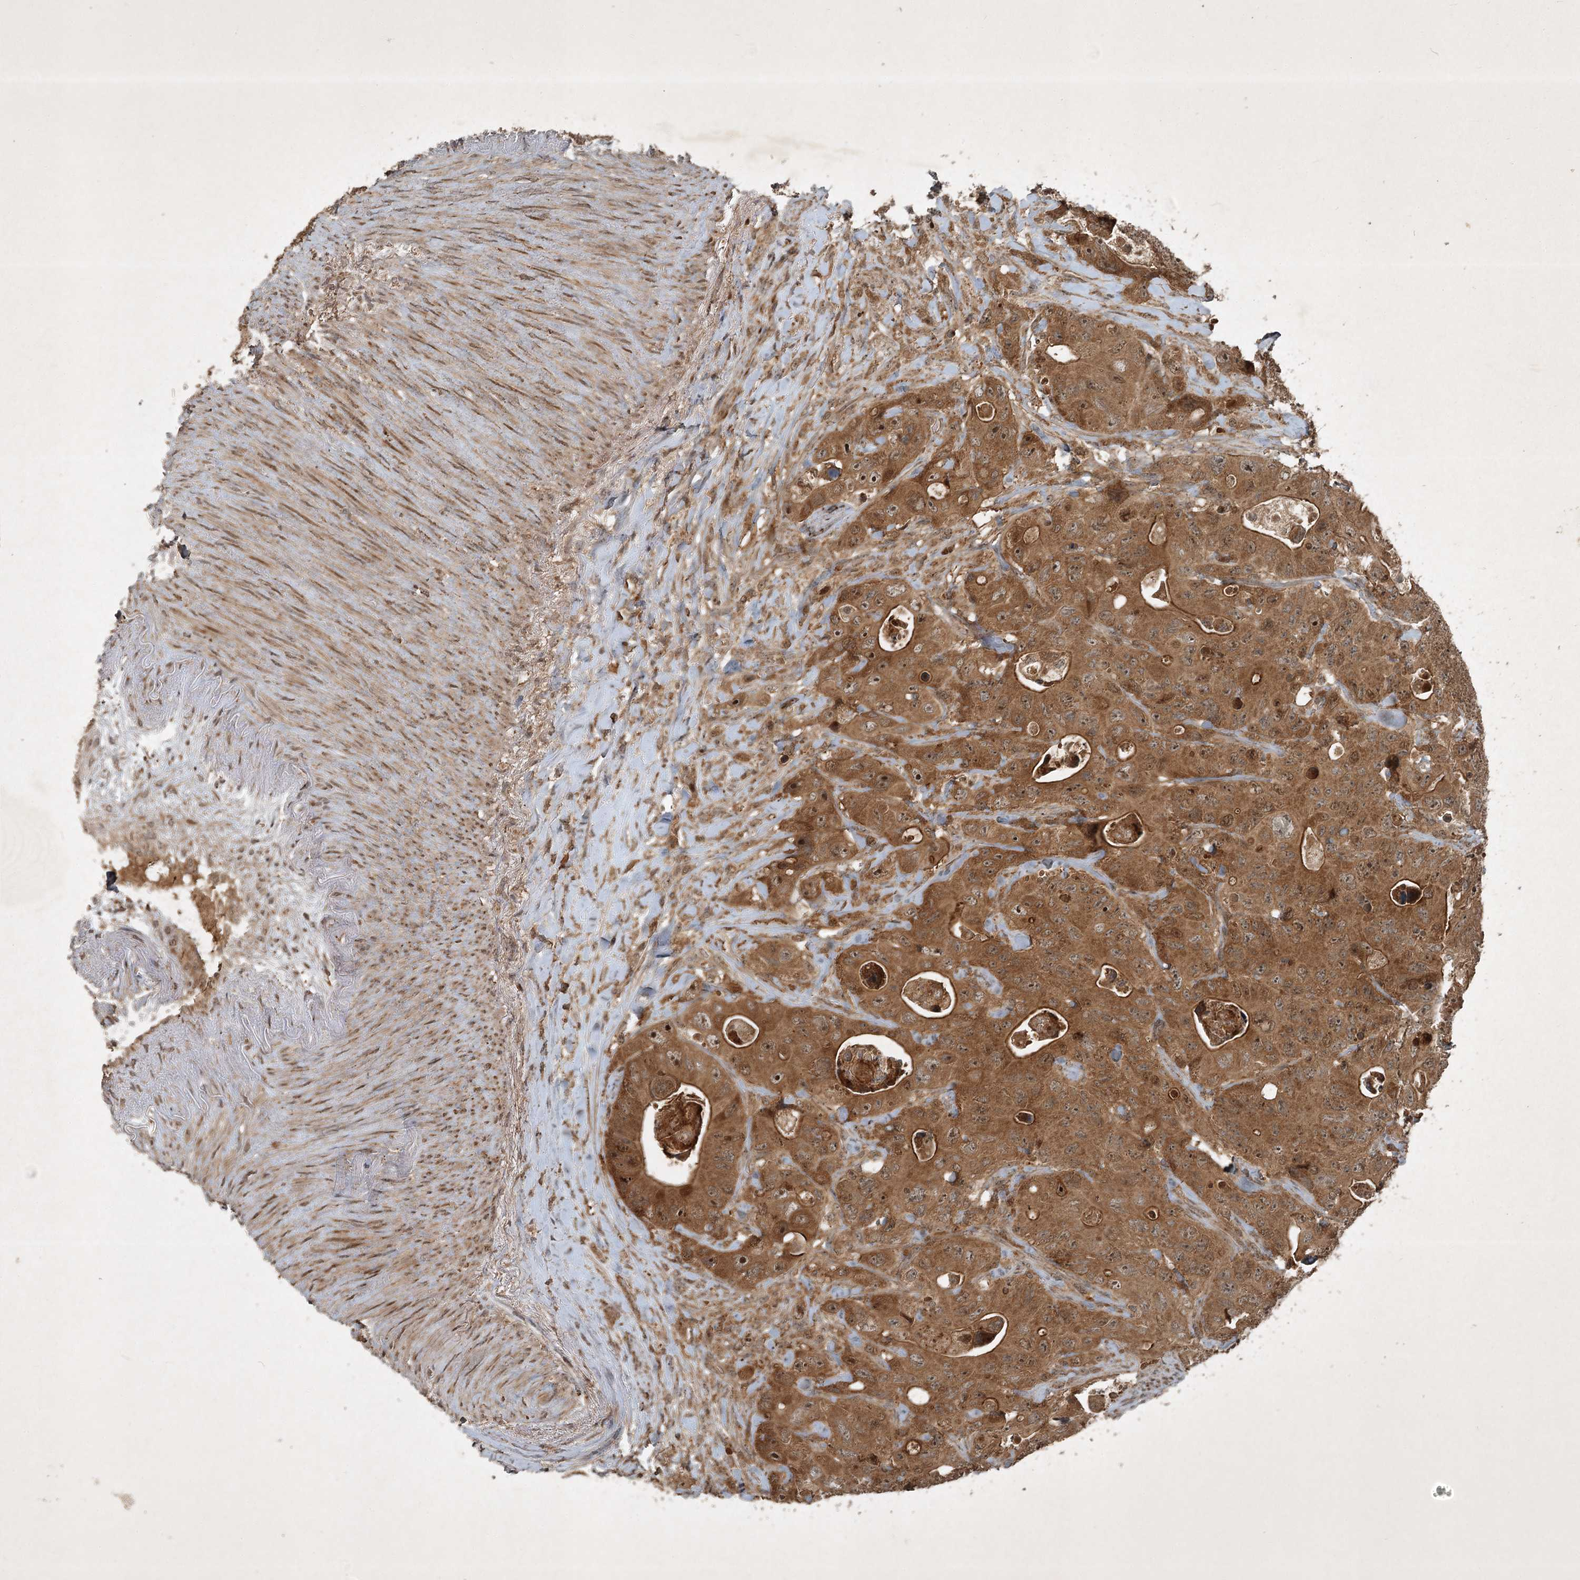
{"staining": {"intensity": "strong", "quantity": ">75%", "location": "cytoplasmic/membranous"}, "tissue": "colorectal cancer", "cell_type": "Tumor cells", "image_type": "cancer", "snomed": [{"axis": "morphology", "description": "Adenocarcinoma, NOS"}, {"axis": "topography", "description": "Colon"}], "caption": "This is a histology image of immunohistochemistry staining of adenocarcinoma (colorectal), which shows strong positivity in the cytoplasmic/membranous of tumor cells.", "gene": "UNC93A", "patient": {"sex": "female", "age": 46}}